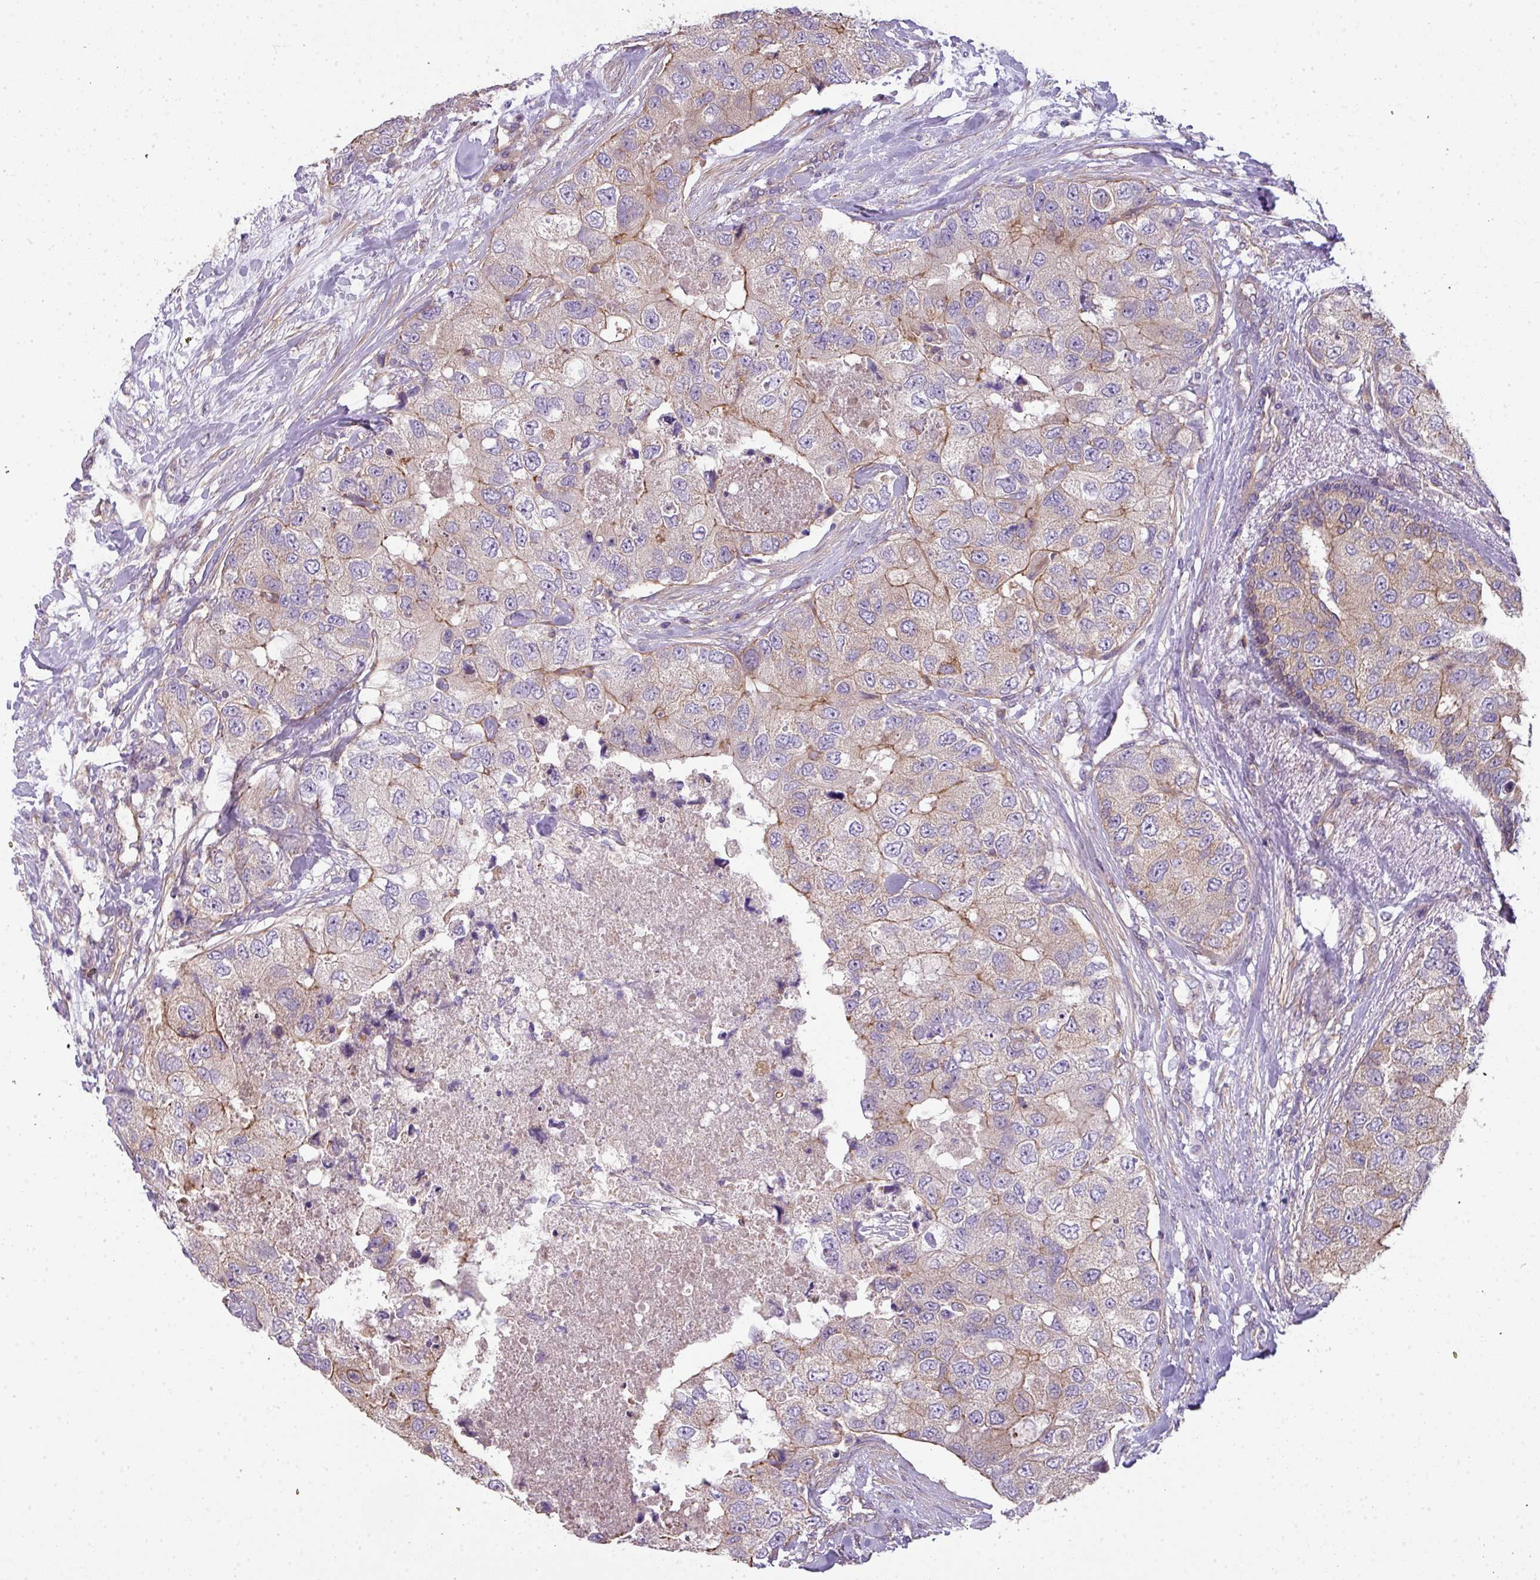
{"staining": {"intensity": "moderate", "quantity": "<25%", "location": "cytoplasmic/membranous"}, "tissue": "breast cancer", "cell_type": "Tumor cells", "image_type": "cancer", "snomed": [{"axis": "morphology", "description": "Duct carcinoma"}, {"axis": "topography", "description": "Breast"}], "caption": "Human breast cancer (infiltrating ductal carcinoma) stained for a protein (brown) exhibits moderate cytoplasmic/membranous positive expression in approximately <25% of tumor cells.", "gene": "PALS2", "patient": {"sex": "female", "age": 62}}